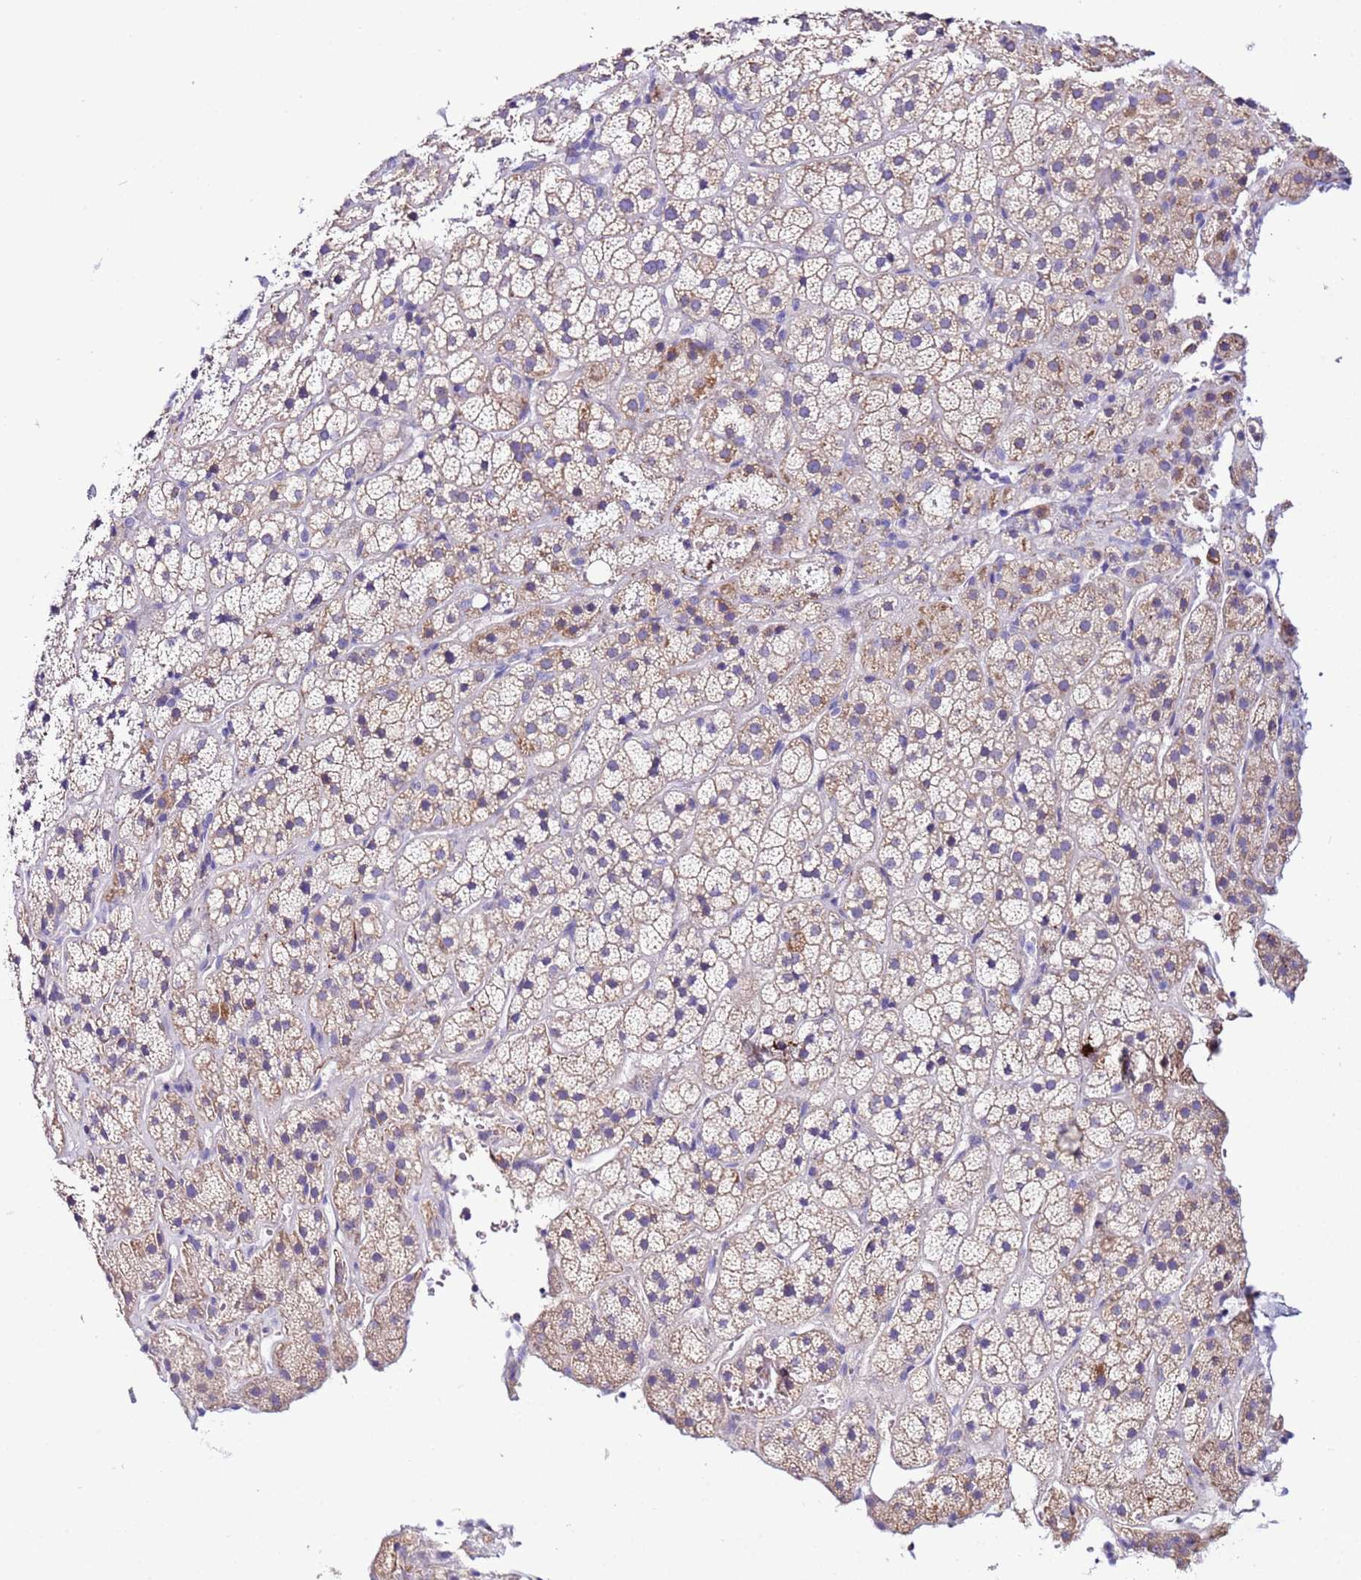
{"staining": {"intensity": "moderate", "quantity": "<25%", "location": "cytoplasmic/membranous"}, "tissue": "adrenal gland", "cell_type": "Glandular cells", "image_type": "normal", "snomed": [{"axis": "morphology", "description": "Normal tissue, NOS"}, {"axis": "topography", "description": "Adrenal gland"}], "caption": "Immunohistochemical staining of unremarkable human adrenal gland exhibits moderate cytoplasmic/membranous protein positivity in about <25% of glandular cells.", "gene": "MYBPC3", "patient": {"sex": "female", "age": 70}}